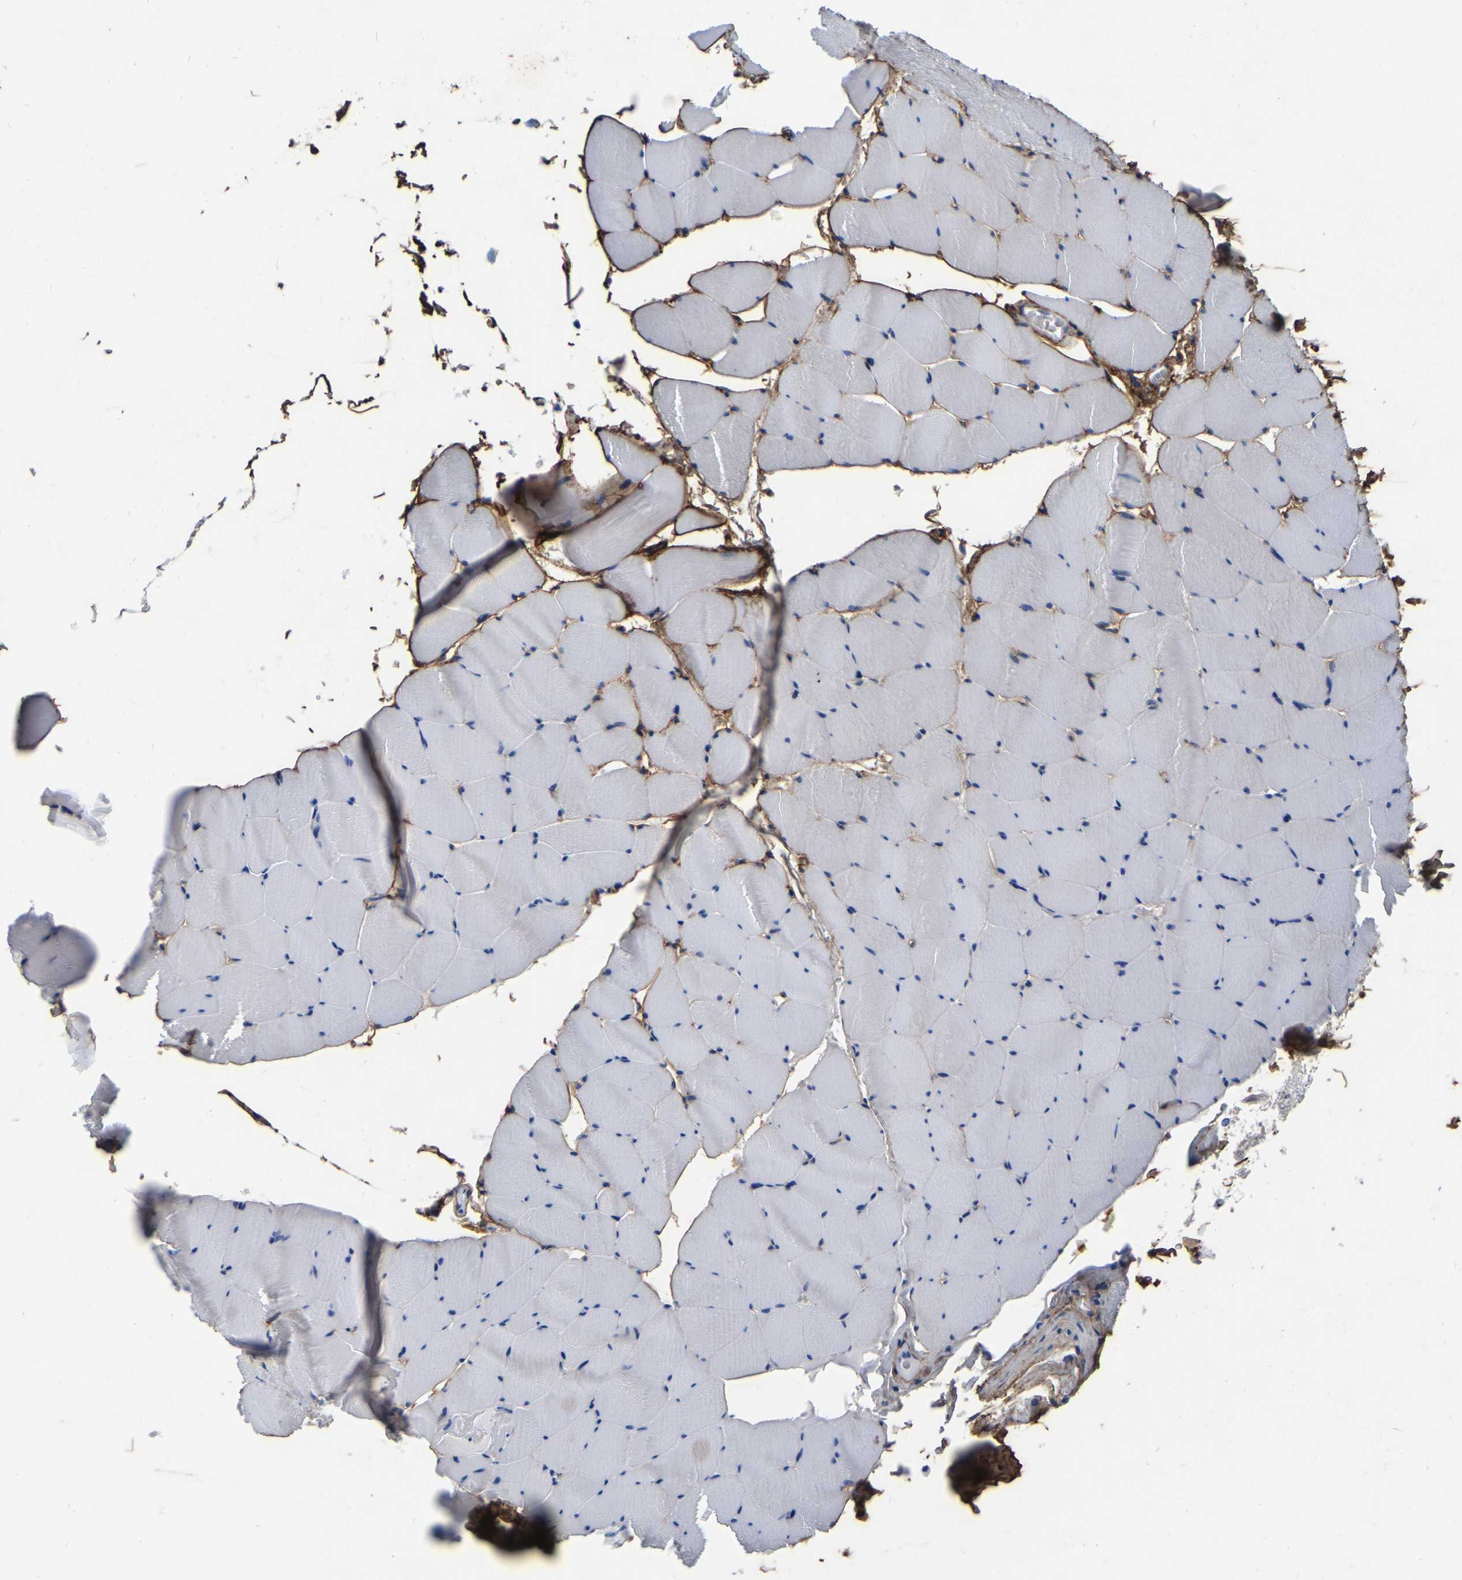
{"staining": {"intensity": "negative", "quantity": "none", "location": "none"}, "tissue": "skeletal muscle", "cell_type": "Myocytes", "image_type": "normal", "snomed": [{"axis": "morphology", "description": "Normal tissue, NOS"}, {"axis": "topography", "description": "Skeletal muscle"}], "caption": "Immunohistochemical staining of benign skeletal muscle reveals no significant positivity in myocytes. (DAB IHC visualized using brightfield microscopy, high magnification).", "gene": "COL6A1", "patient": {"sex": "male", "age": 62}}